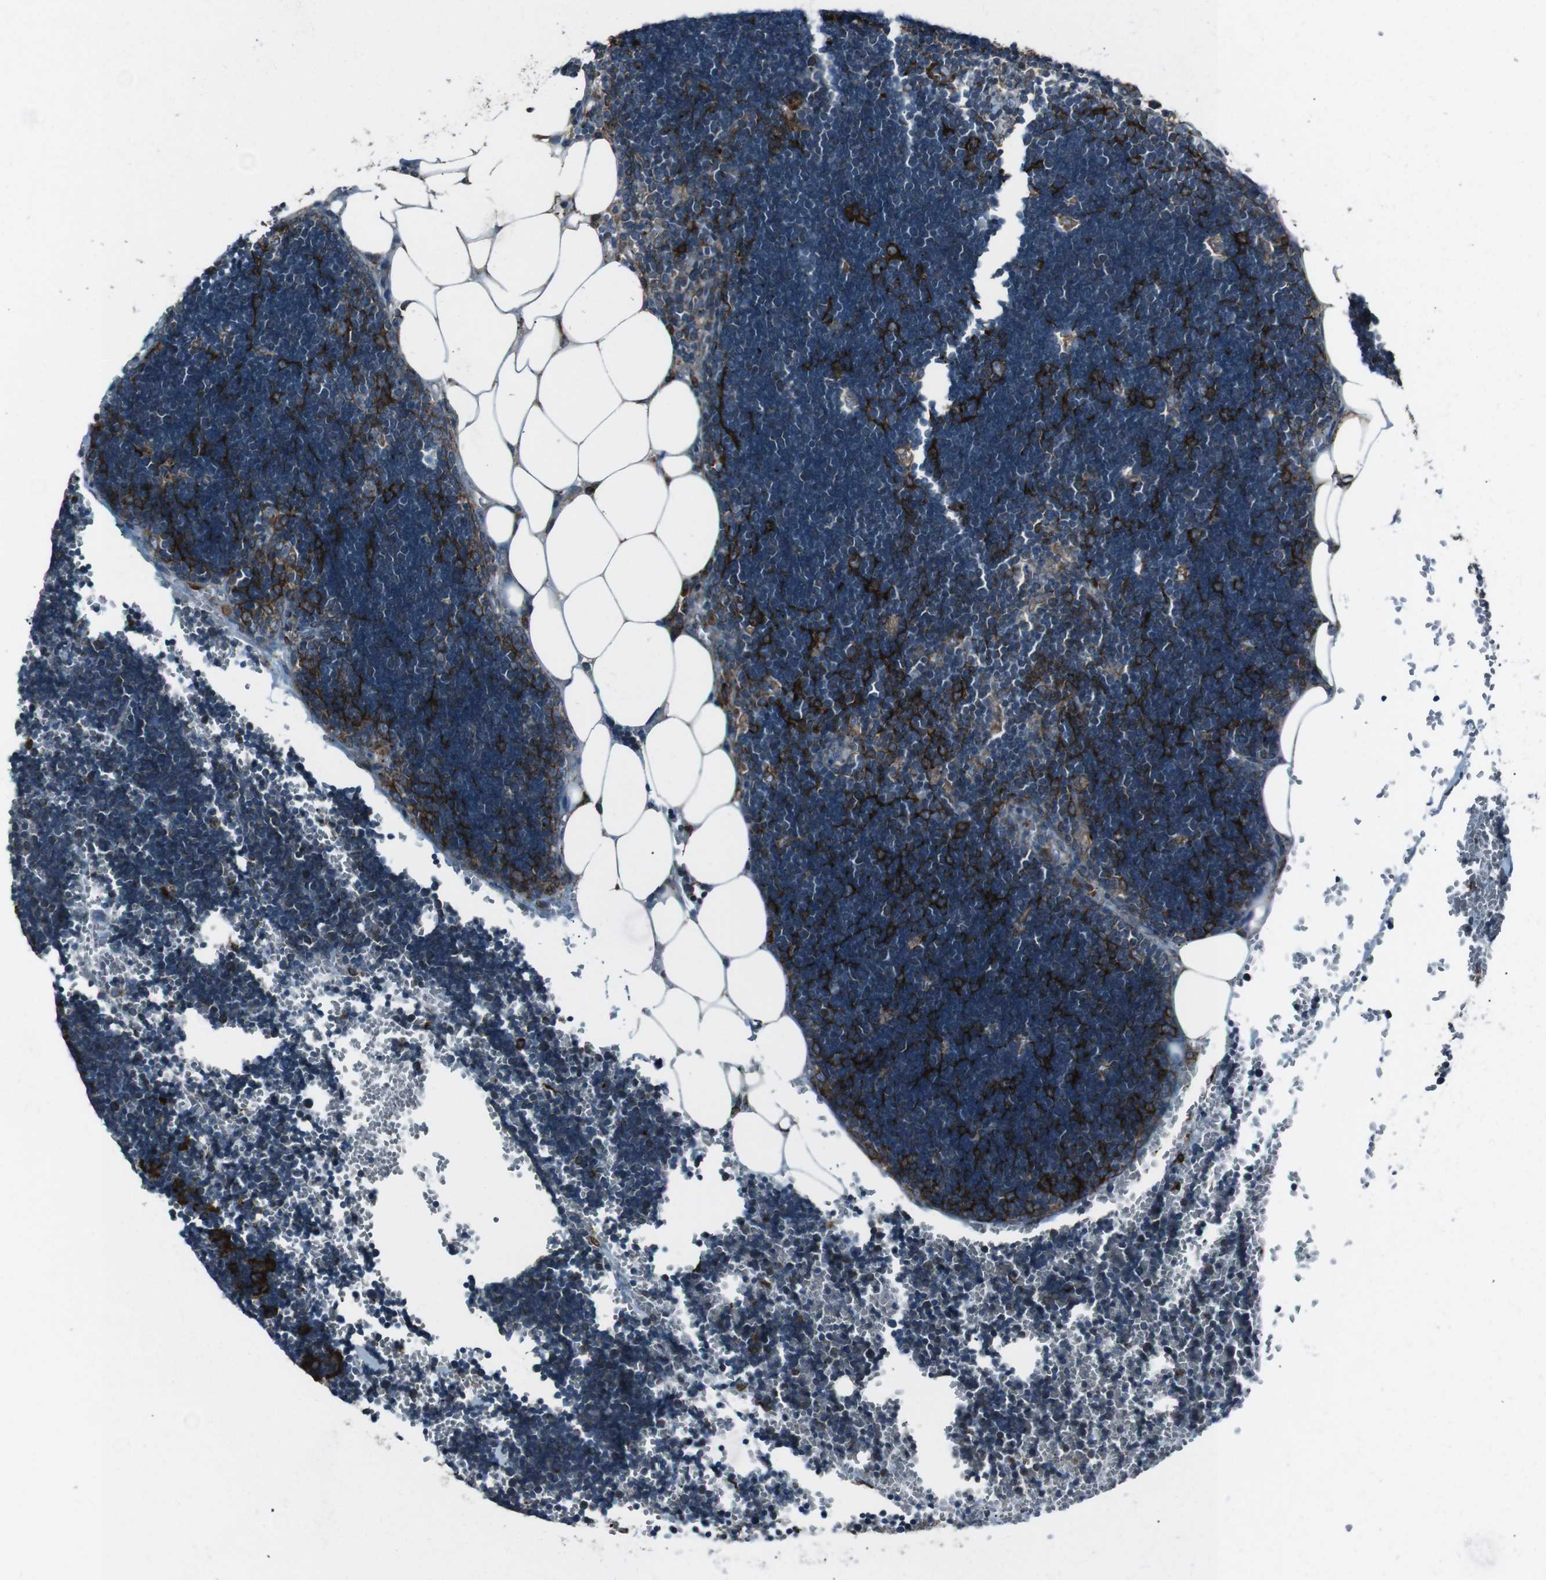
{"staining": {"intensity": "moderate", "quantity": "25%-75%", "location": "cytoplasmic/membranous"}, "tissue": "lymph node", "cell_type": "Germinal center cells", "image_type": "normal", "snomed": [{"axis": "morphology", "description": "Normal tissue, NOS"}, {"axis": "topography", "description": "Lymph node"}], "caption": "DAB (3,3'-diaminobenzidine) immunohistochemical staining of benign human lymph node exhibits moderate cytoplasmic/membranous protein staining in about 25%-75% of germinal center cells.", "gene": "LNPK", "patient": {"sex": "male", "age": 33}}